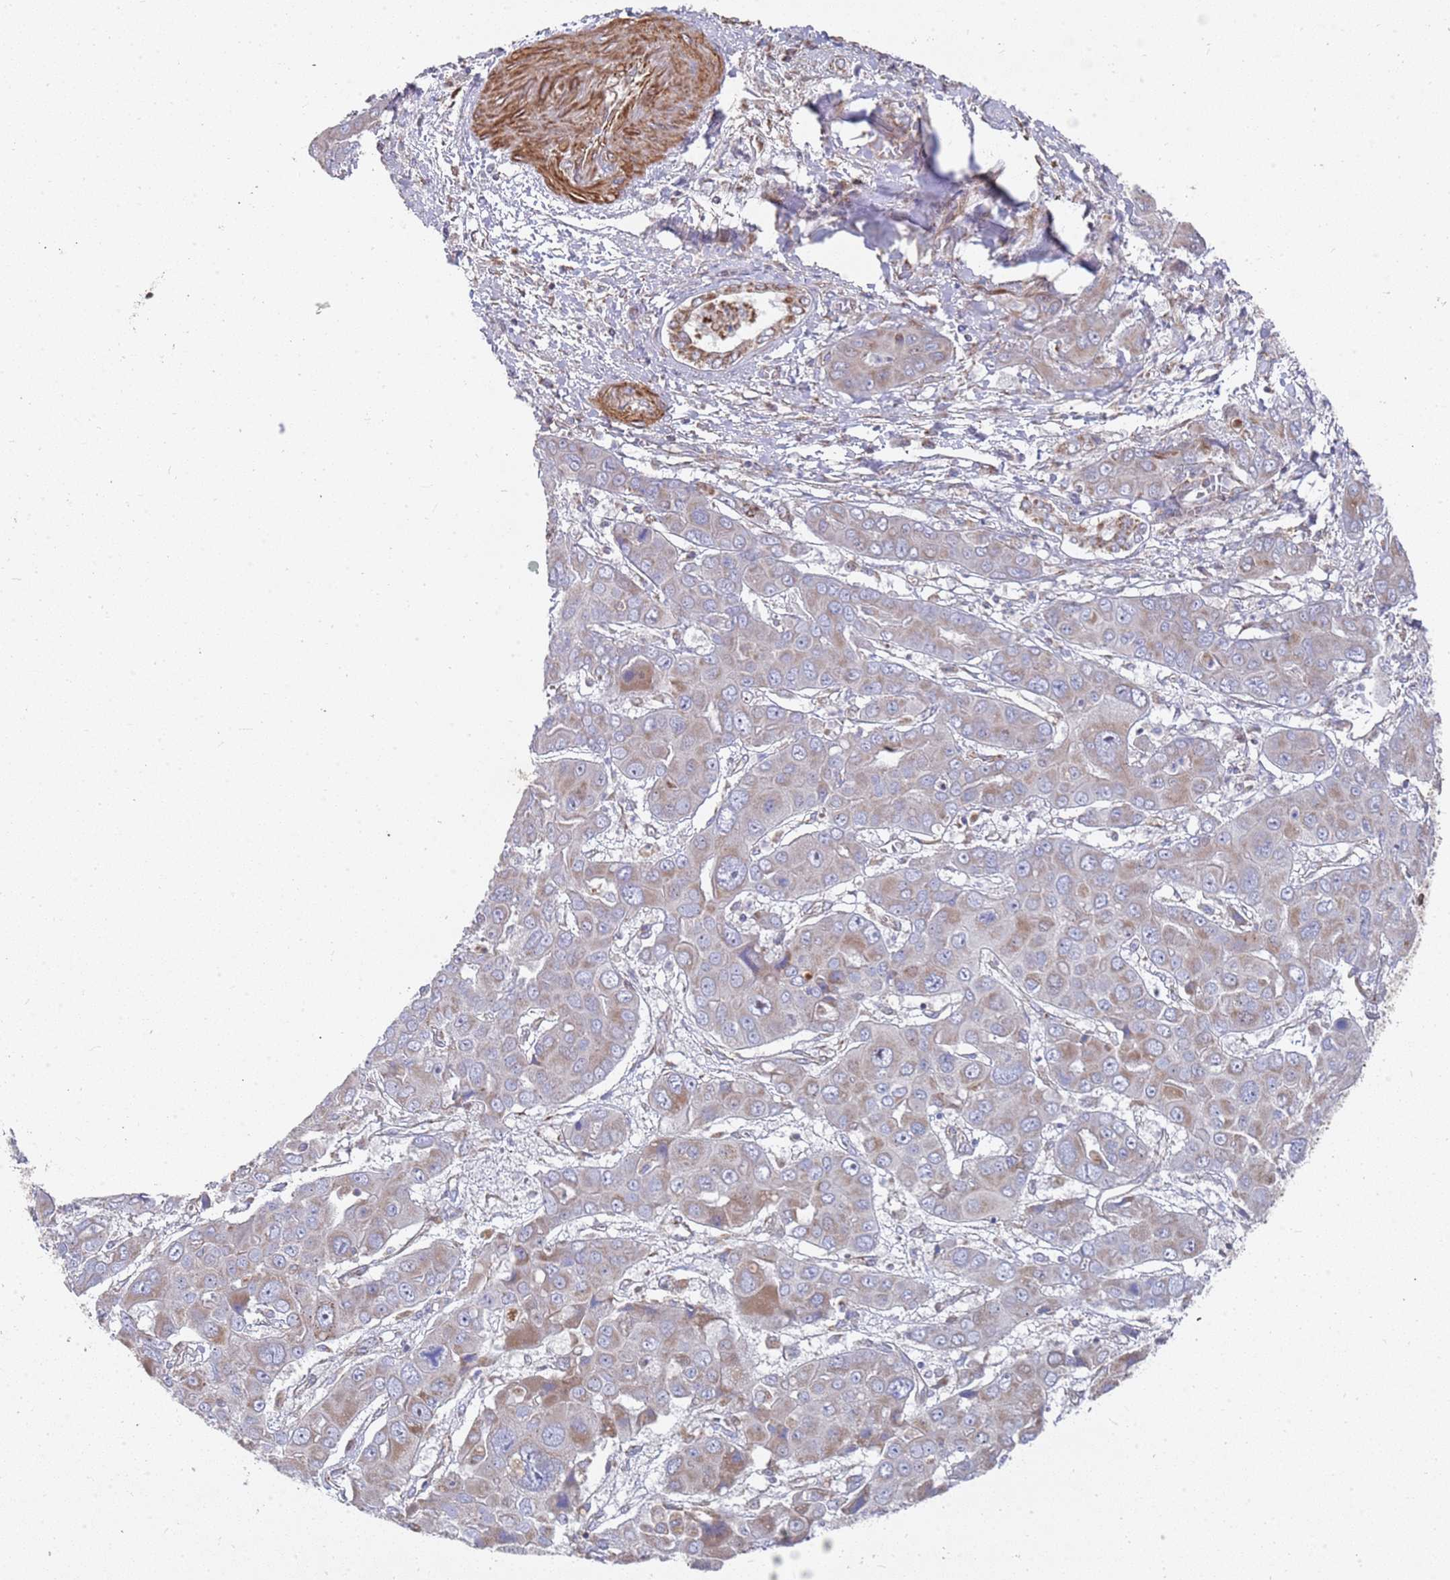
{"staining": {"intensity": "moderate", "quantity": "<25%", "location": "cytoplasmic/membranous"}, "tissue": "liver cancer", "cell_type": "Tumor cells", "image_type": "cancer", "snomed": [{"axis": "morphology", "description": "Cholangiocarcinoma"}, {"axis": "topography", "description": "Liver"}], "caption": "Liver cholangiocarcinoma was stained to show a protein in brown. There is low levels of moderate cytoplasmic/membranous positivity in about <25% of tumor cells.", "gene": "WDFY3", "patient": {"sex": "male", "age": 67}}